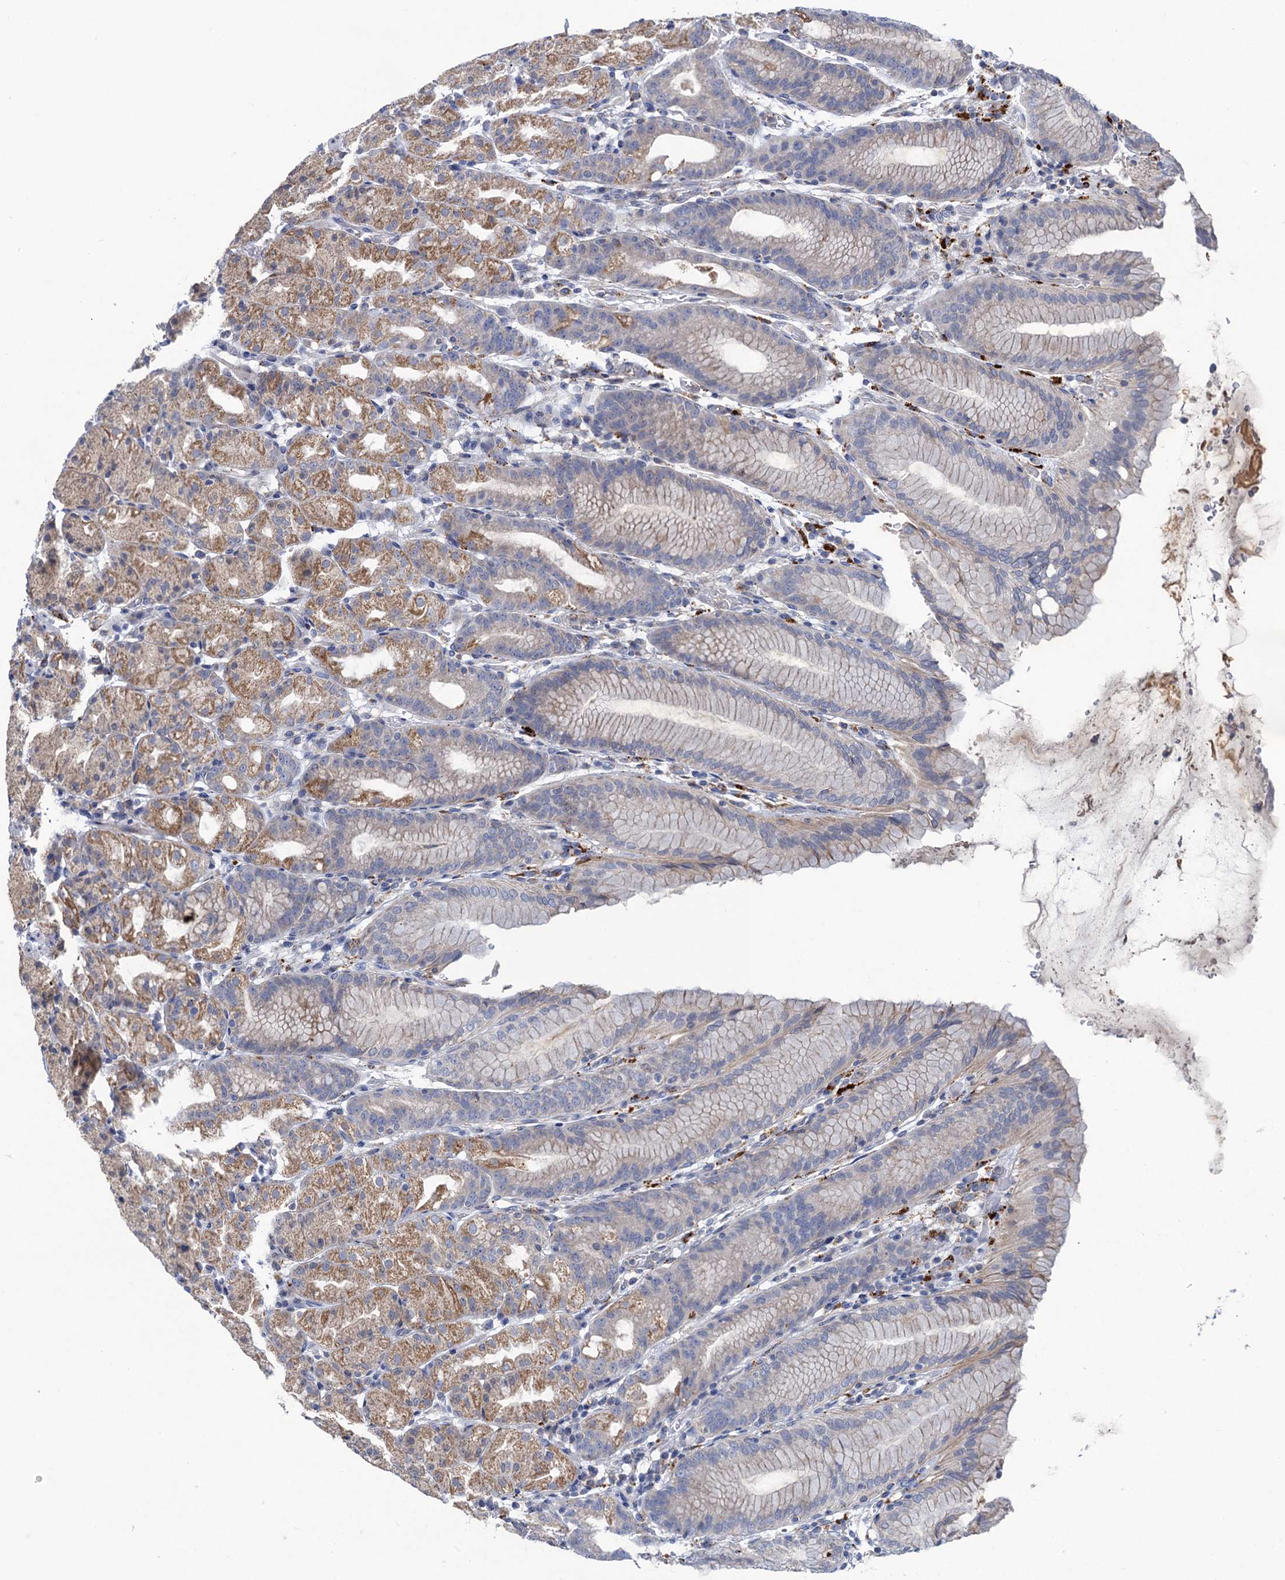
{"staining": {"intensity": "moderate", "quantity": "25%-75%", "location": "cytoplasmic/membranous"}, "tissue": "stomach", "cell_type": "Glandular cells", "image_type": "normal", "snomed": [{"axis": "morphology", "description": "Normal tissue, NOS"}, {"axis": "topography", "description": "Stomach, upper"}], "caption": "There is medium levels of moderate cytoplasmic/membranous staining in glandular cells of unremarkable stomach, as demonstrated by immunohistochemical staining (brown color).", "gene": "ANKS3", "patient": {"sex": "male", "age": 48}}